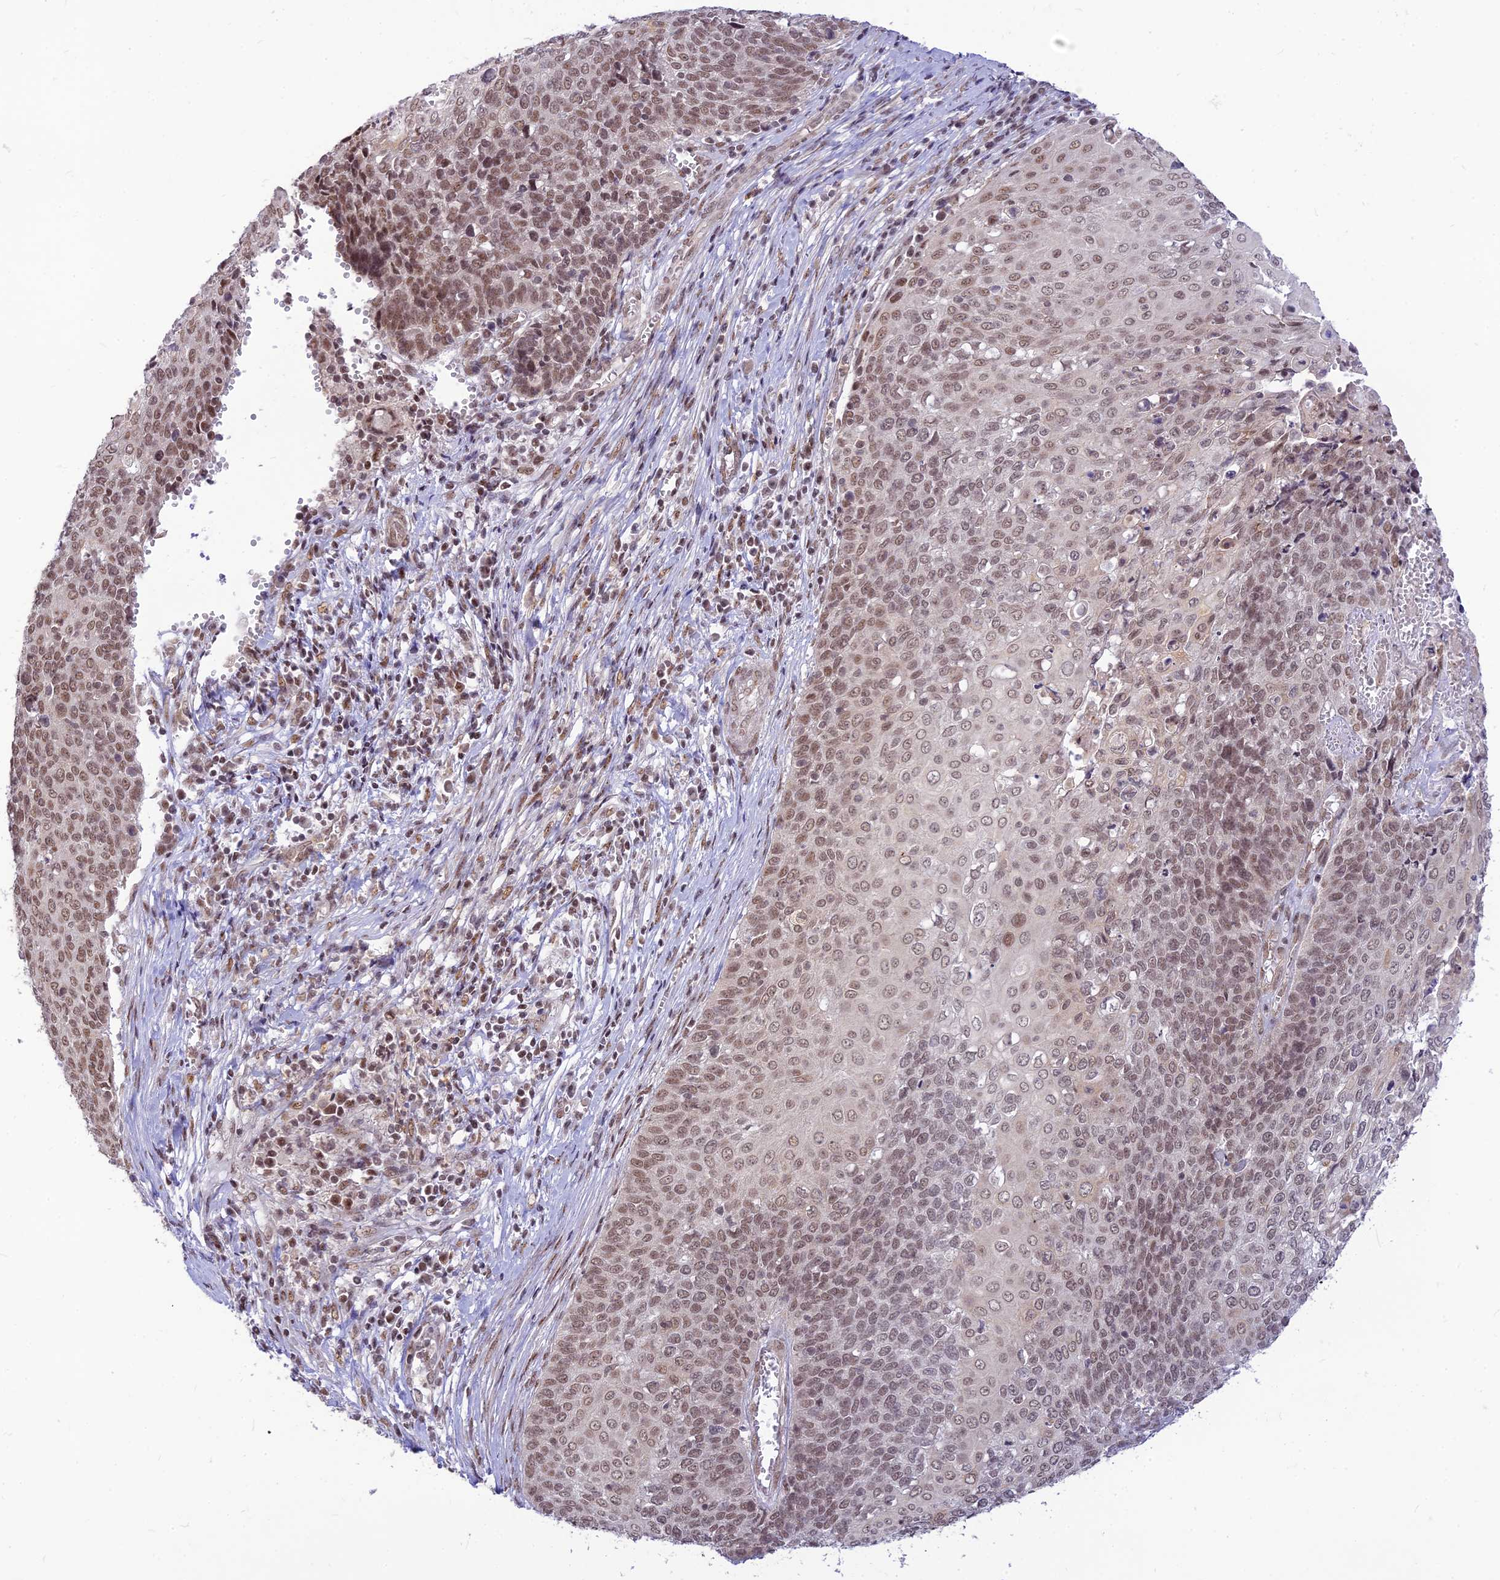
{"staining": {"intensity": "moderate", "quantity": ">75%", "location": "nuclear"}, "tissue": "cervical cancer", "cell_type": "Tumor cells", "image_type": "cancer", "snomed": [{"axis": "morphology", "description": "Squamous cell carcinoma, NOS"}, {"axis": "topography", "description": "Cervix"}], "caption": "Approximately >75% of tumor cells in human squamous cell carcinoma (cervical) show moderate nuclear protein positivity as visualized by brown immunohistochemical staining.", "gene": "MICOS13", "patient": {"sex": "female", "age": 39}}